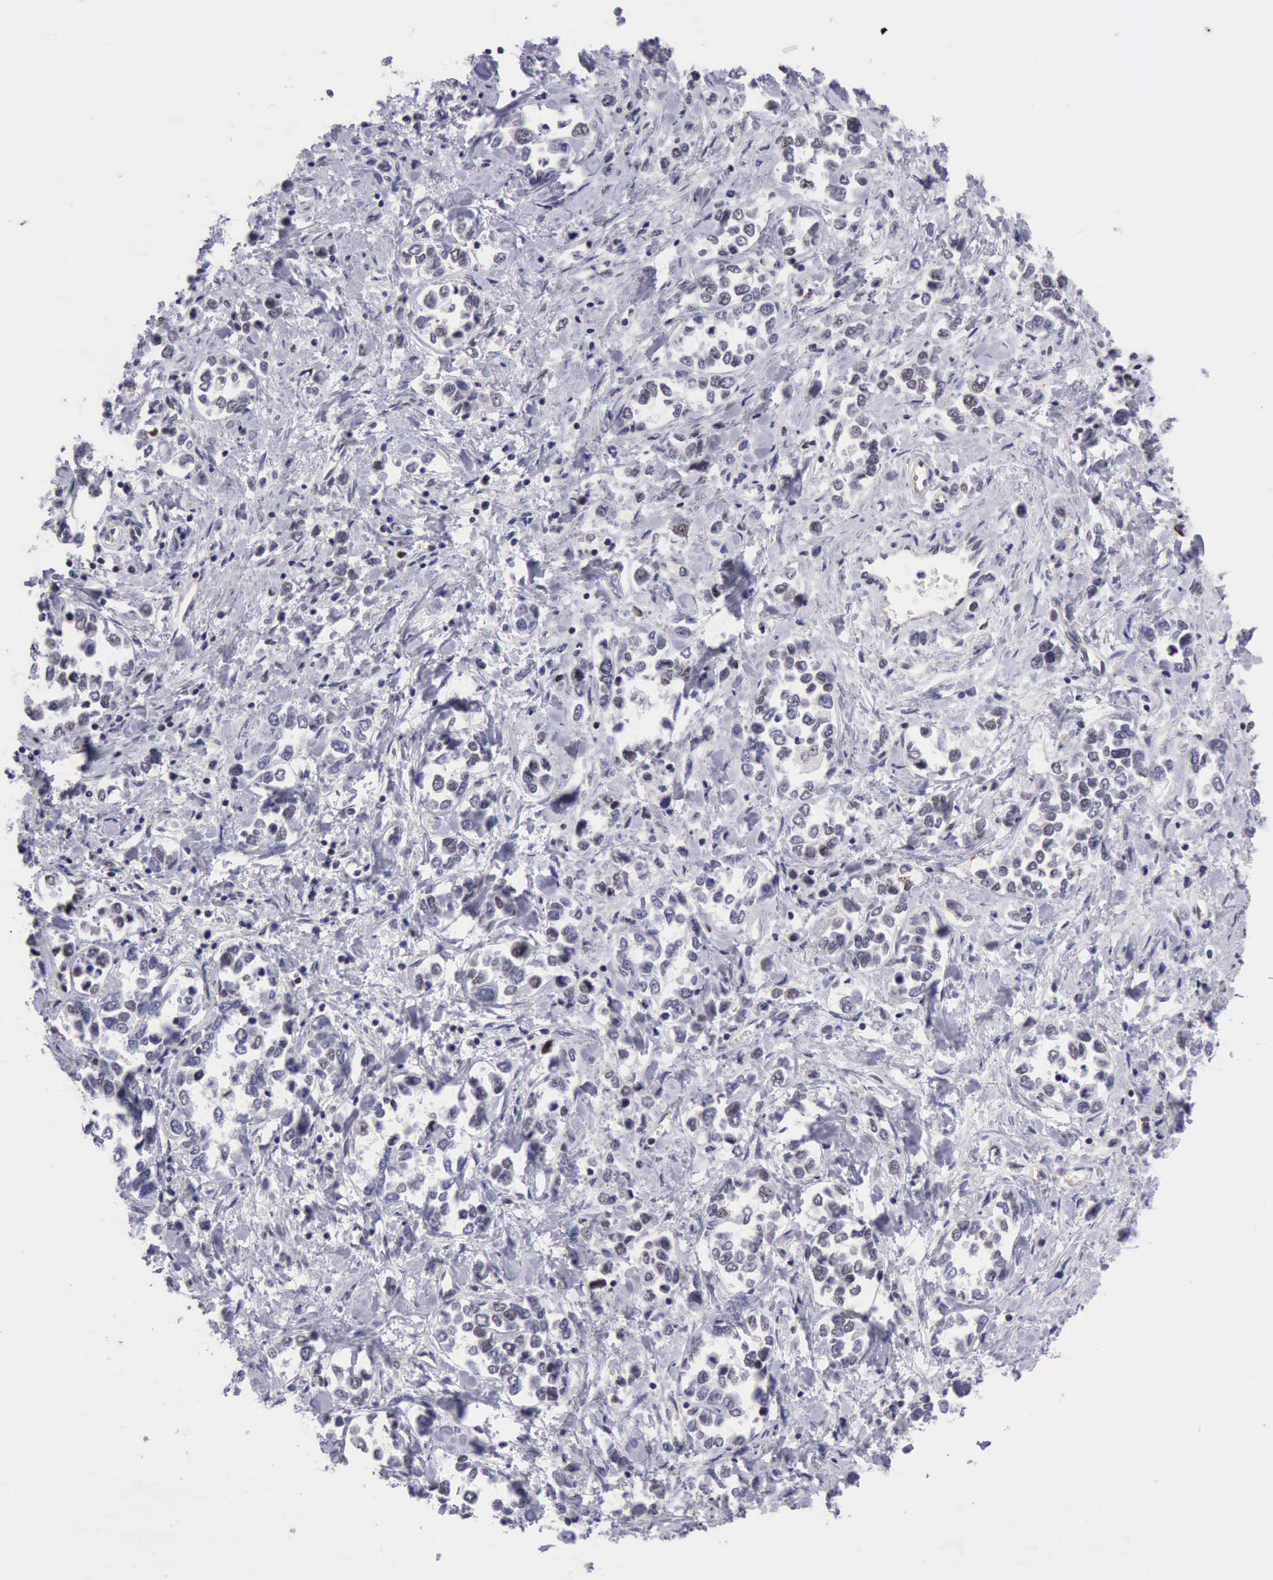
{"staining": {"intensity": "weak", "quantity": "<25%", "location": "nuclear"}, "tissue": "stomach cancer", "cell_type": "Tumor cells", "image_type": "cancer", "snomed": [{"axis": "morphology", "description": "Adenocarcinoma, NOS"}, {"axis": "topography", "description": "Stomach, upper"}], "caption": "Histopathology image shows no protein expression in tumor cells of adenocarcinoma (stomach) tissue.", "gene": "ERCC4", "patient": {"sex": "male", "age": 76}}